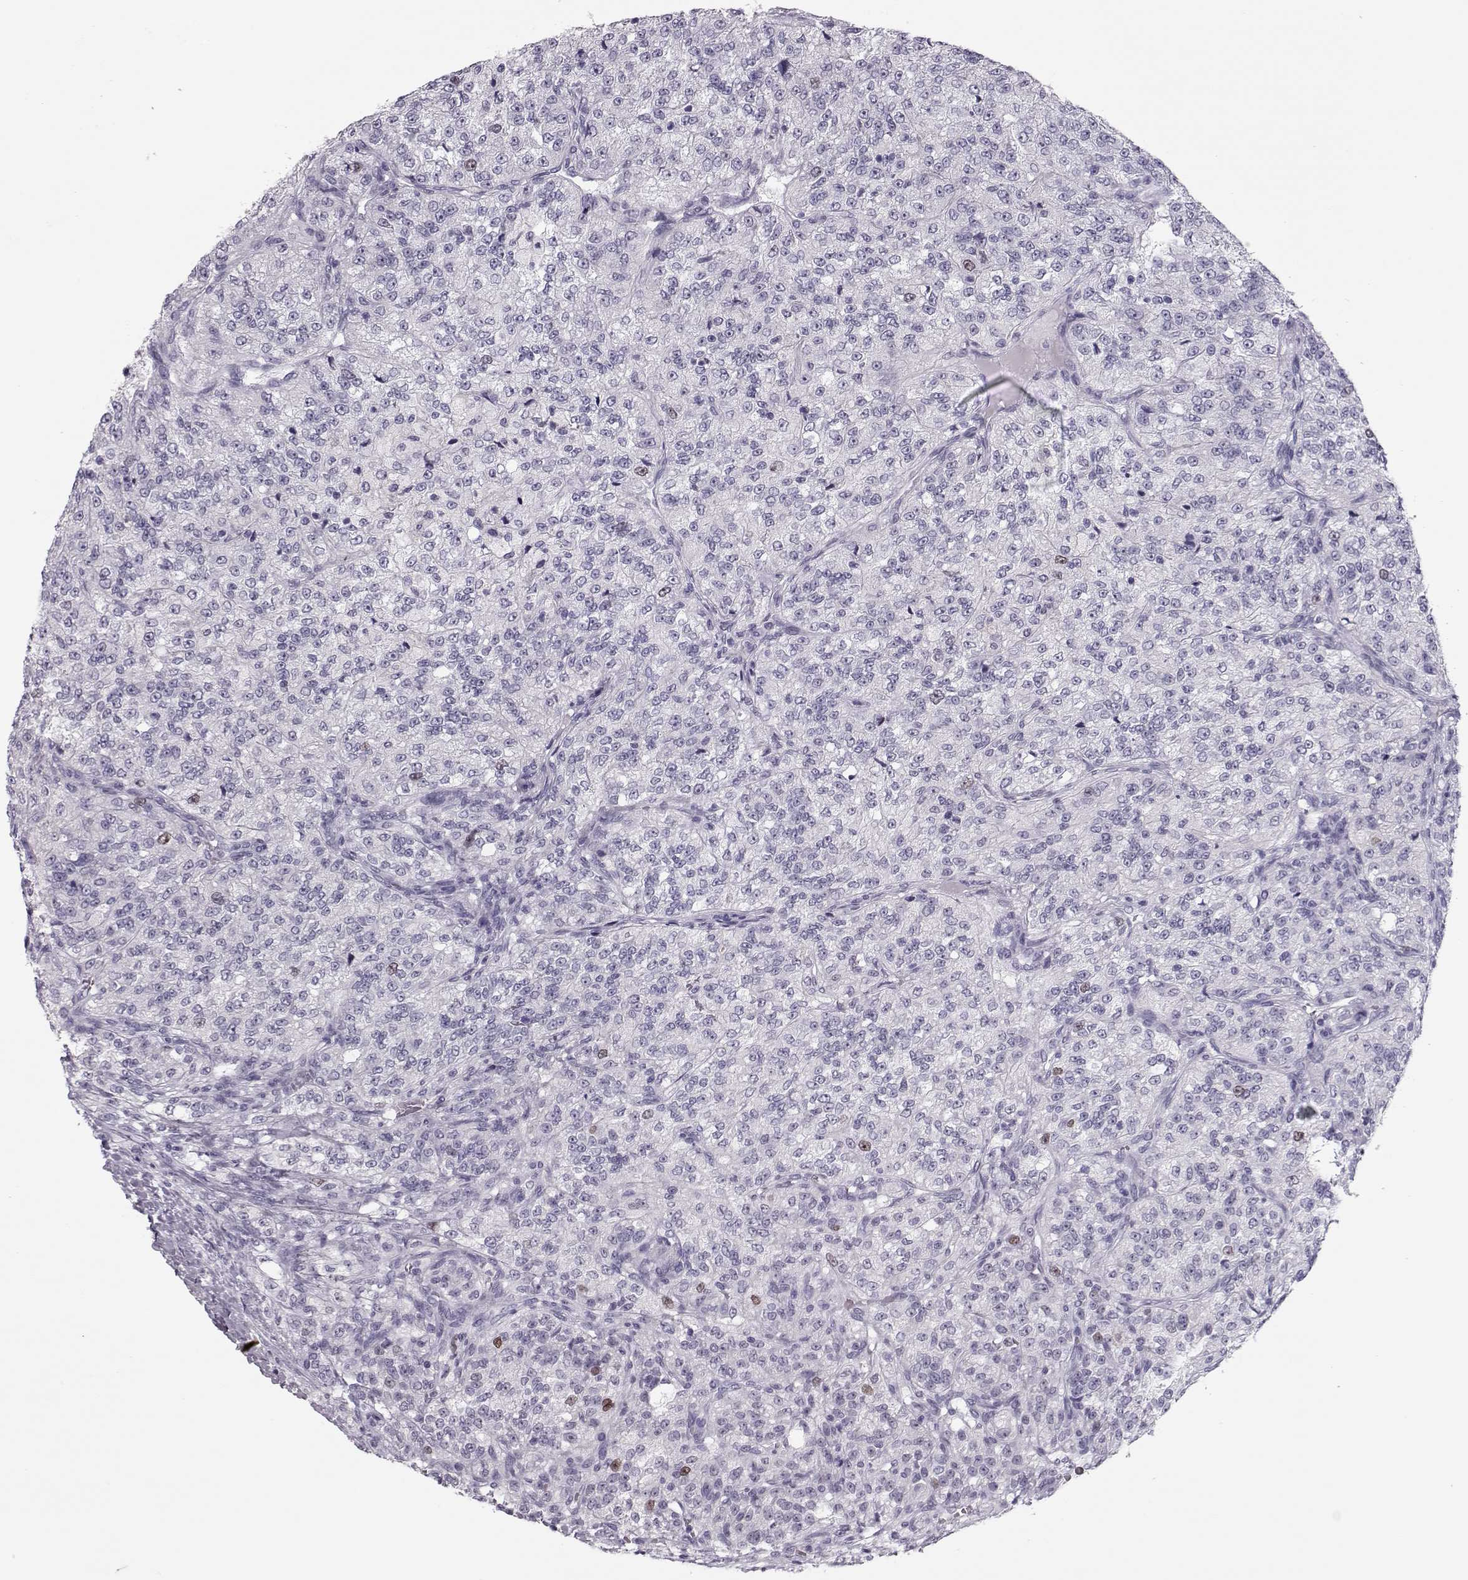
{"staining": {"intensity": "weak", "quantity": "<25%", "location": "nuclear"}, "tissue": "renal cancer", "cell_type": "Tumor cells", "image_type": "cancer", "snomed": [{"axis": "morphology", "description": "Adenocarcinoma, NOS"}, {"axis": "topography", "description": "Kidney"}], "caption": "Immunohistochemistry photomicrograph of renal cancer stained for a protein (brown), which demonstrates no staining in tumor cells. (Stains: DAB (3,3'-diaminobenzidine) IHC with hematoxylin counter stain, Microscopy: brightfield microscopy at high magnification).", "gene": "SGO1", "patient": {"sex": "female", "age": 63}}